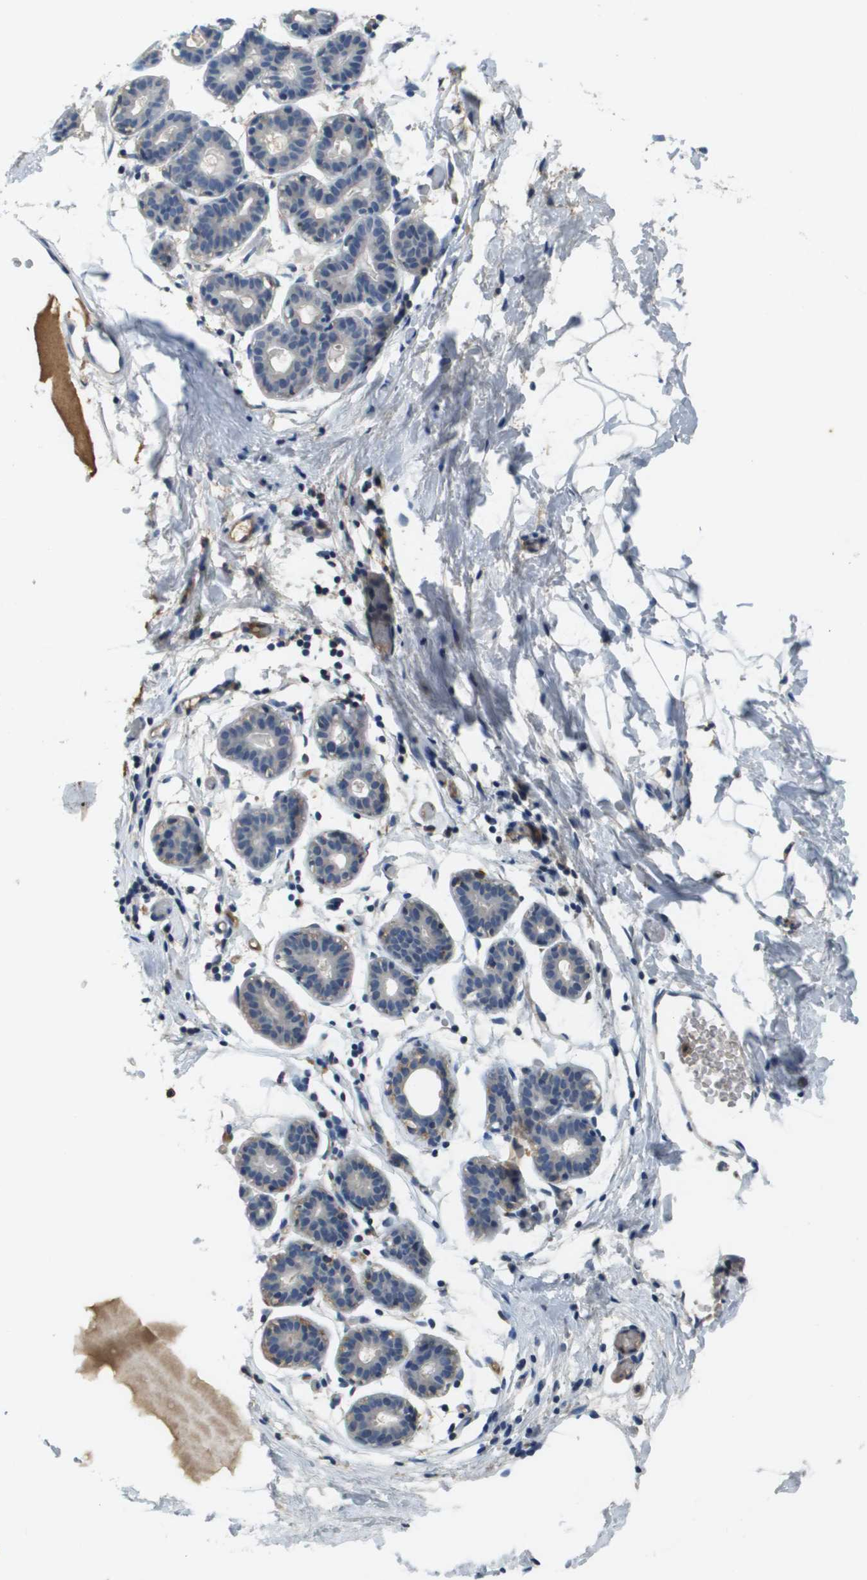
{"staining": {"intensity": "negative", "quantity": "none", "location": "none"}, "tissue": "breast", "cell_type": "Adipocytes", "image_type": "normal", "snomed": [{"axis": "morphology", "description": "Normal tissue, NOS"}, {"axis": "topography", "description": "Breast"}], "caption": "A high-resolution image shows IHC staining of benign breast, which demonstrates no significant expression in adipocytes. (DAB (3,3'-diaminobenzidine) immunohistochemistry visualized using brightfield microscopy, high magnification).", "gene": "SLC16A3", "patient": {"sex": "female", "age": 27}}